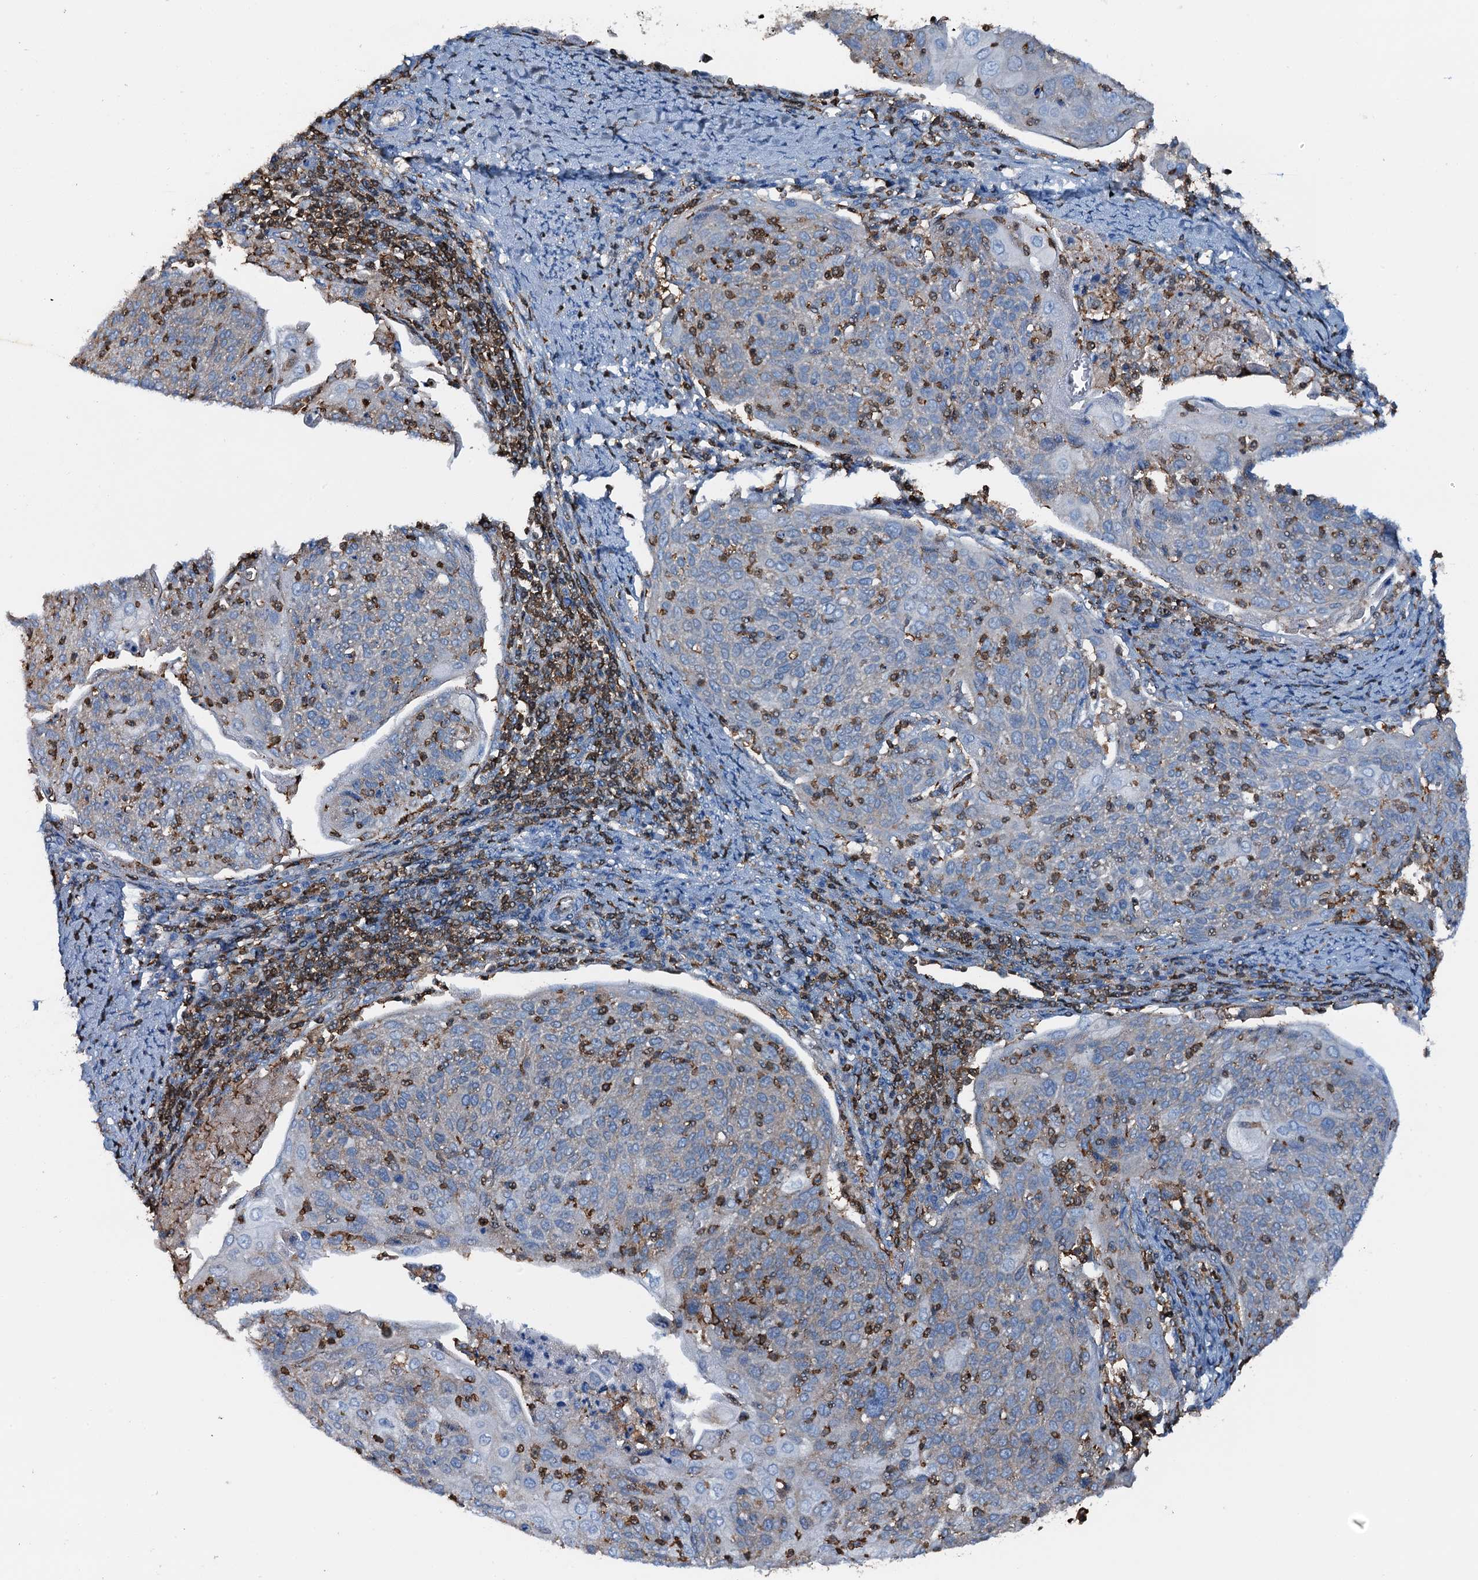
{"staining": {"intensity": "negative", "quantity": "none", "location": "none"}, "tissue": "cervical cancer", "cell_type": "Tumor cells", "image_type": "cancer", "snomed": [{"axis": "morphology", "description": "Squamous cell carcinoma, NOS"}, {"axis": "topography", "description": "Cervix"}], "caption": "Immunohistochemical staining of cervical cancer reveals no significant expression in tumor cells. The staining was performed using DAB to visualize the protein expression in brown, while the nuclei were stained in blue with hematoxylin (Magnification: 20x).", "gene": "MS4A4E", "patient": {"sex": "female", "age": 67}}